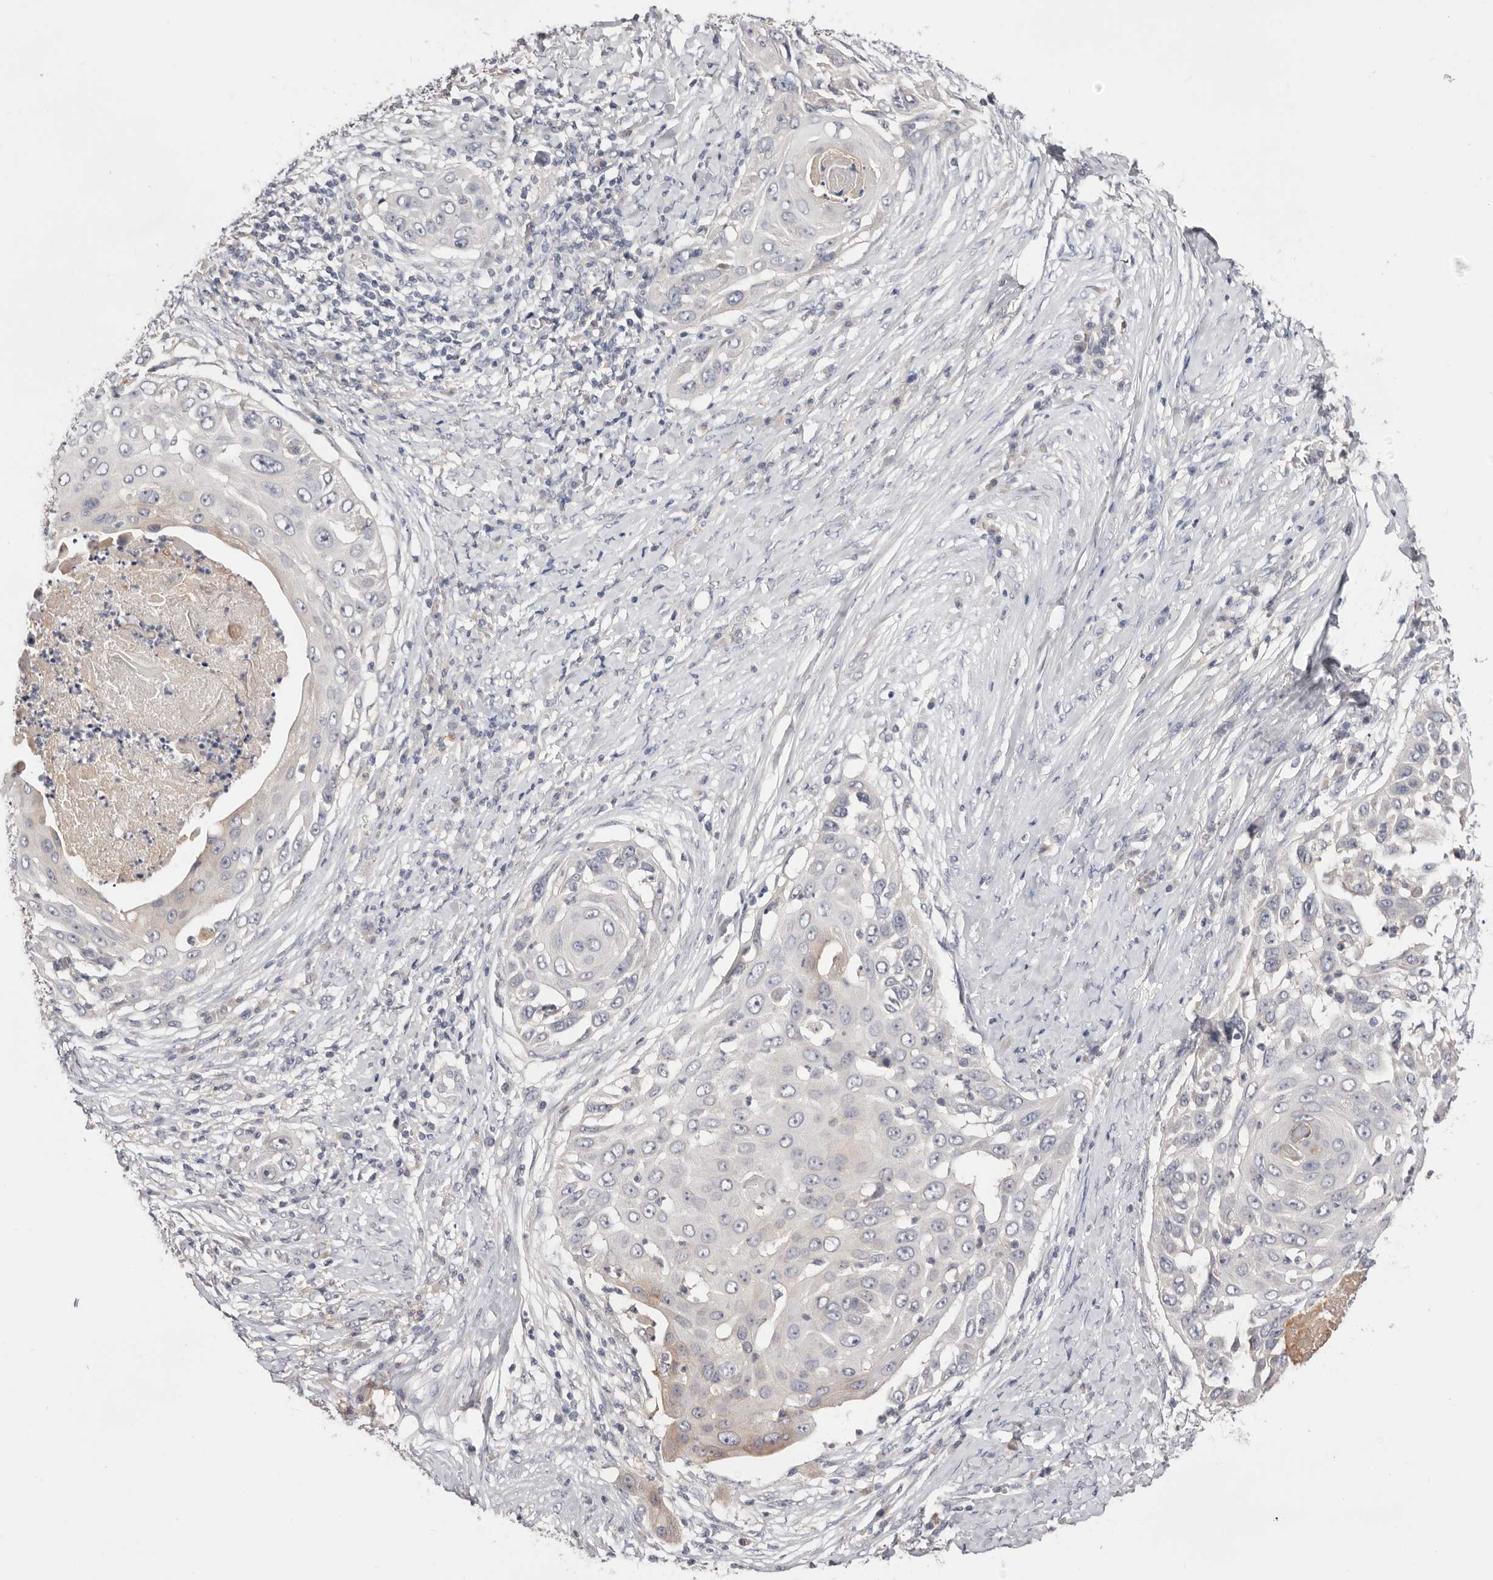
{"staining": {"intensity": "negative", "quantity": "none", "location": "none"}, "tissue": "skin cancer", "cell_type": "Tumor cells", "image_type": "cancer", "snomed": [{"axis": "morphology", "description": "Squamous cell carcinoma, NOS"}, {"axis": "topography", "description": "Skin"}], "caption": "Tumor cells are negative for brown protein staining in skin cancer (squamous cell carcinoma).", "gene": "DOP1A", "patient": {"sex": "female", "age": 44}}